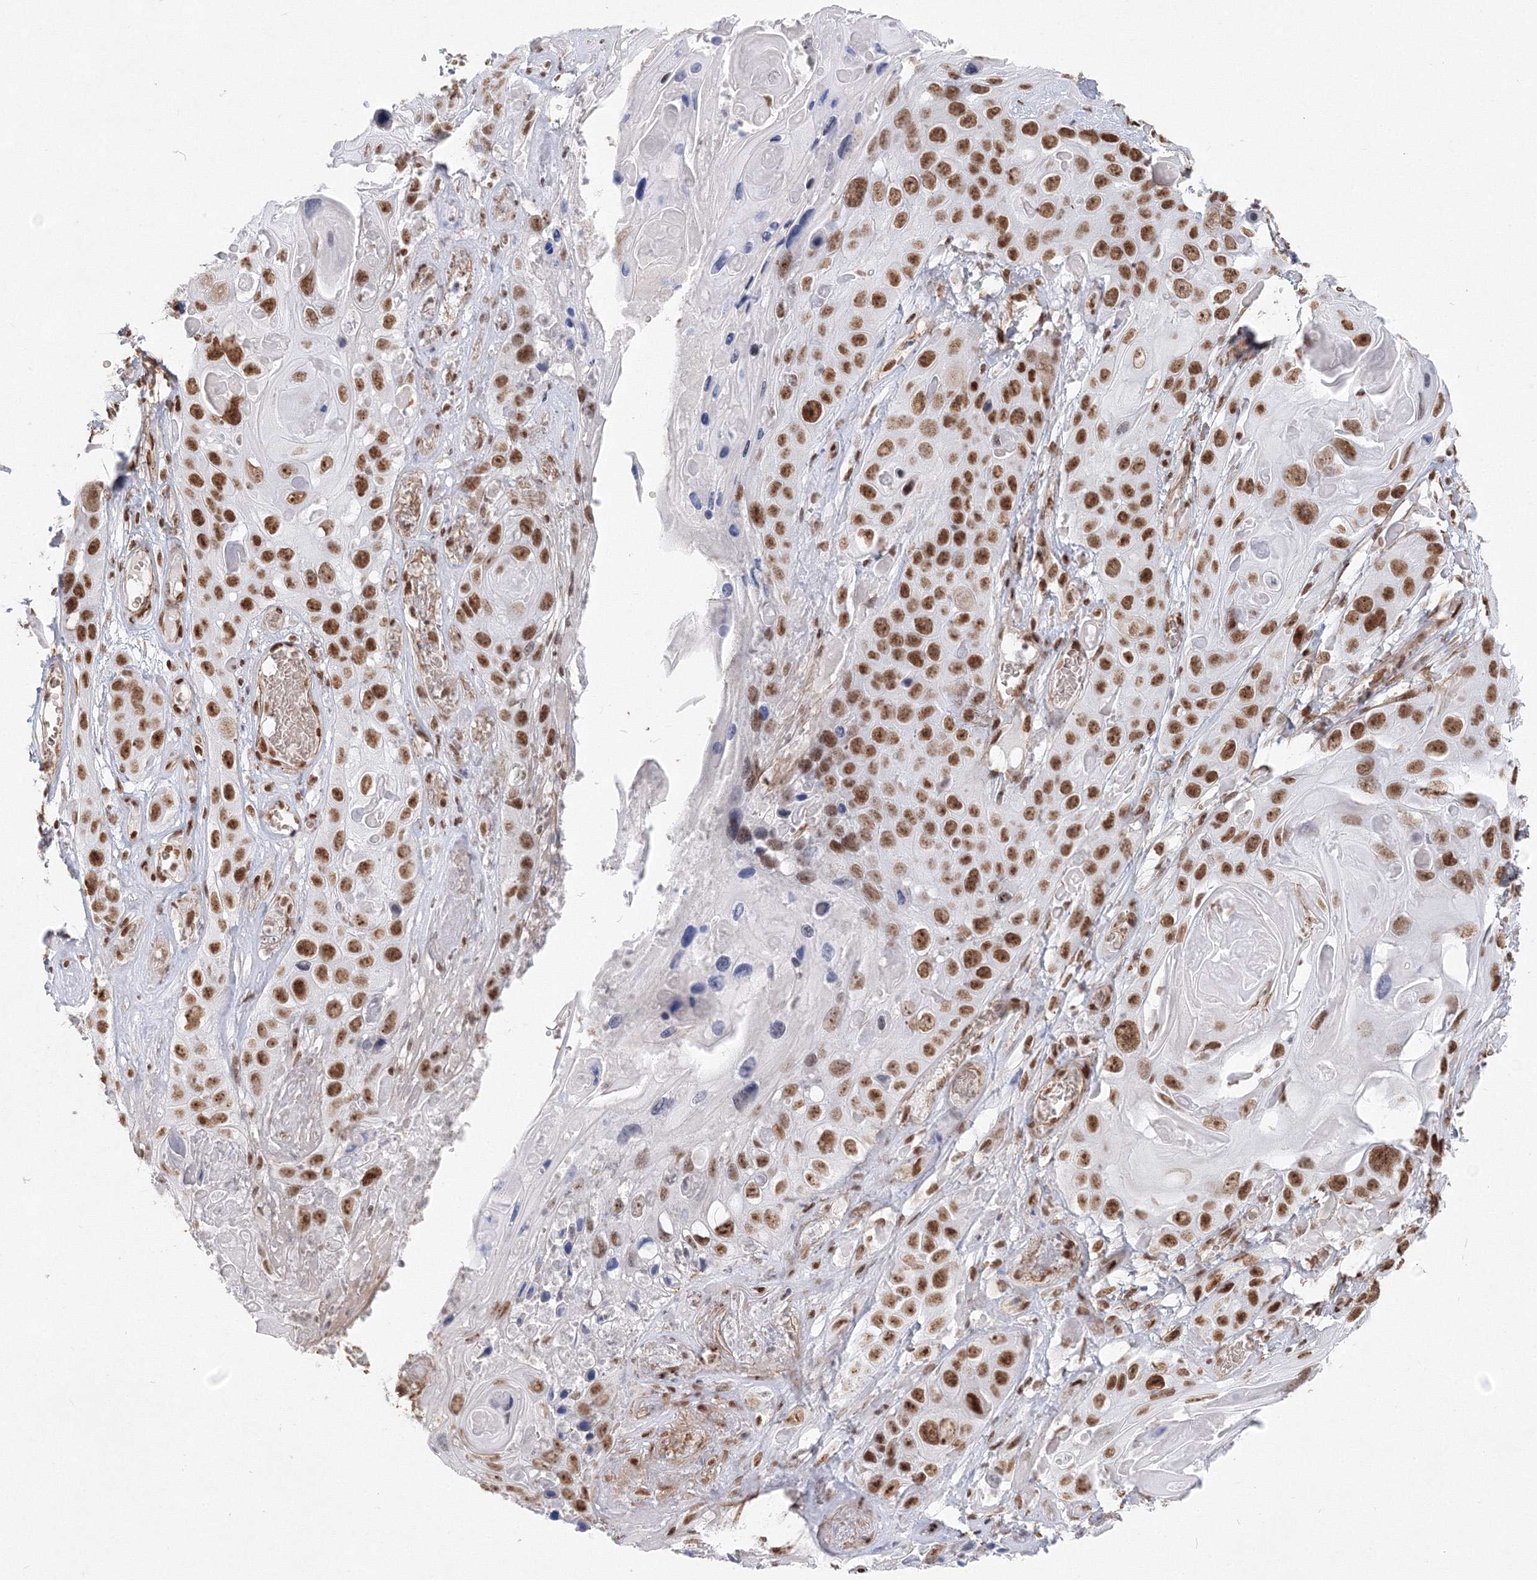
{"staining": {"intensity": "moderate", "quantity": ">75%", "location": "nuclear"}, "tissue": "skin cancer", "cell_type": "Tumor cells", "image_type": "cancer", "snomed": [{"axis": "morphology", "description": "Squamous cell carcinoma, NOS"}, {"axis": "topography", "description": "Skin"}], "caption": "Brown immunohistochemical staining in human skin cancer (squamous cell carcinoma) demonstrates moderate nuclear positivity in about >75% of tumor cells. (brown staining indicates protein expression, while blue staining denotes nuclei).", "gene": "ZNF638", "patient": {"sex": "male", "age": 55}}